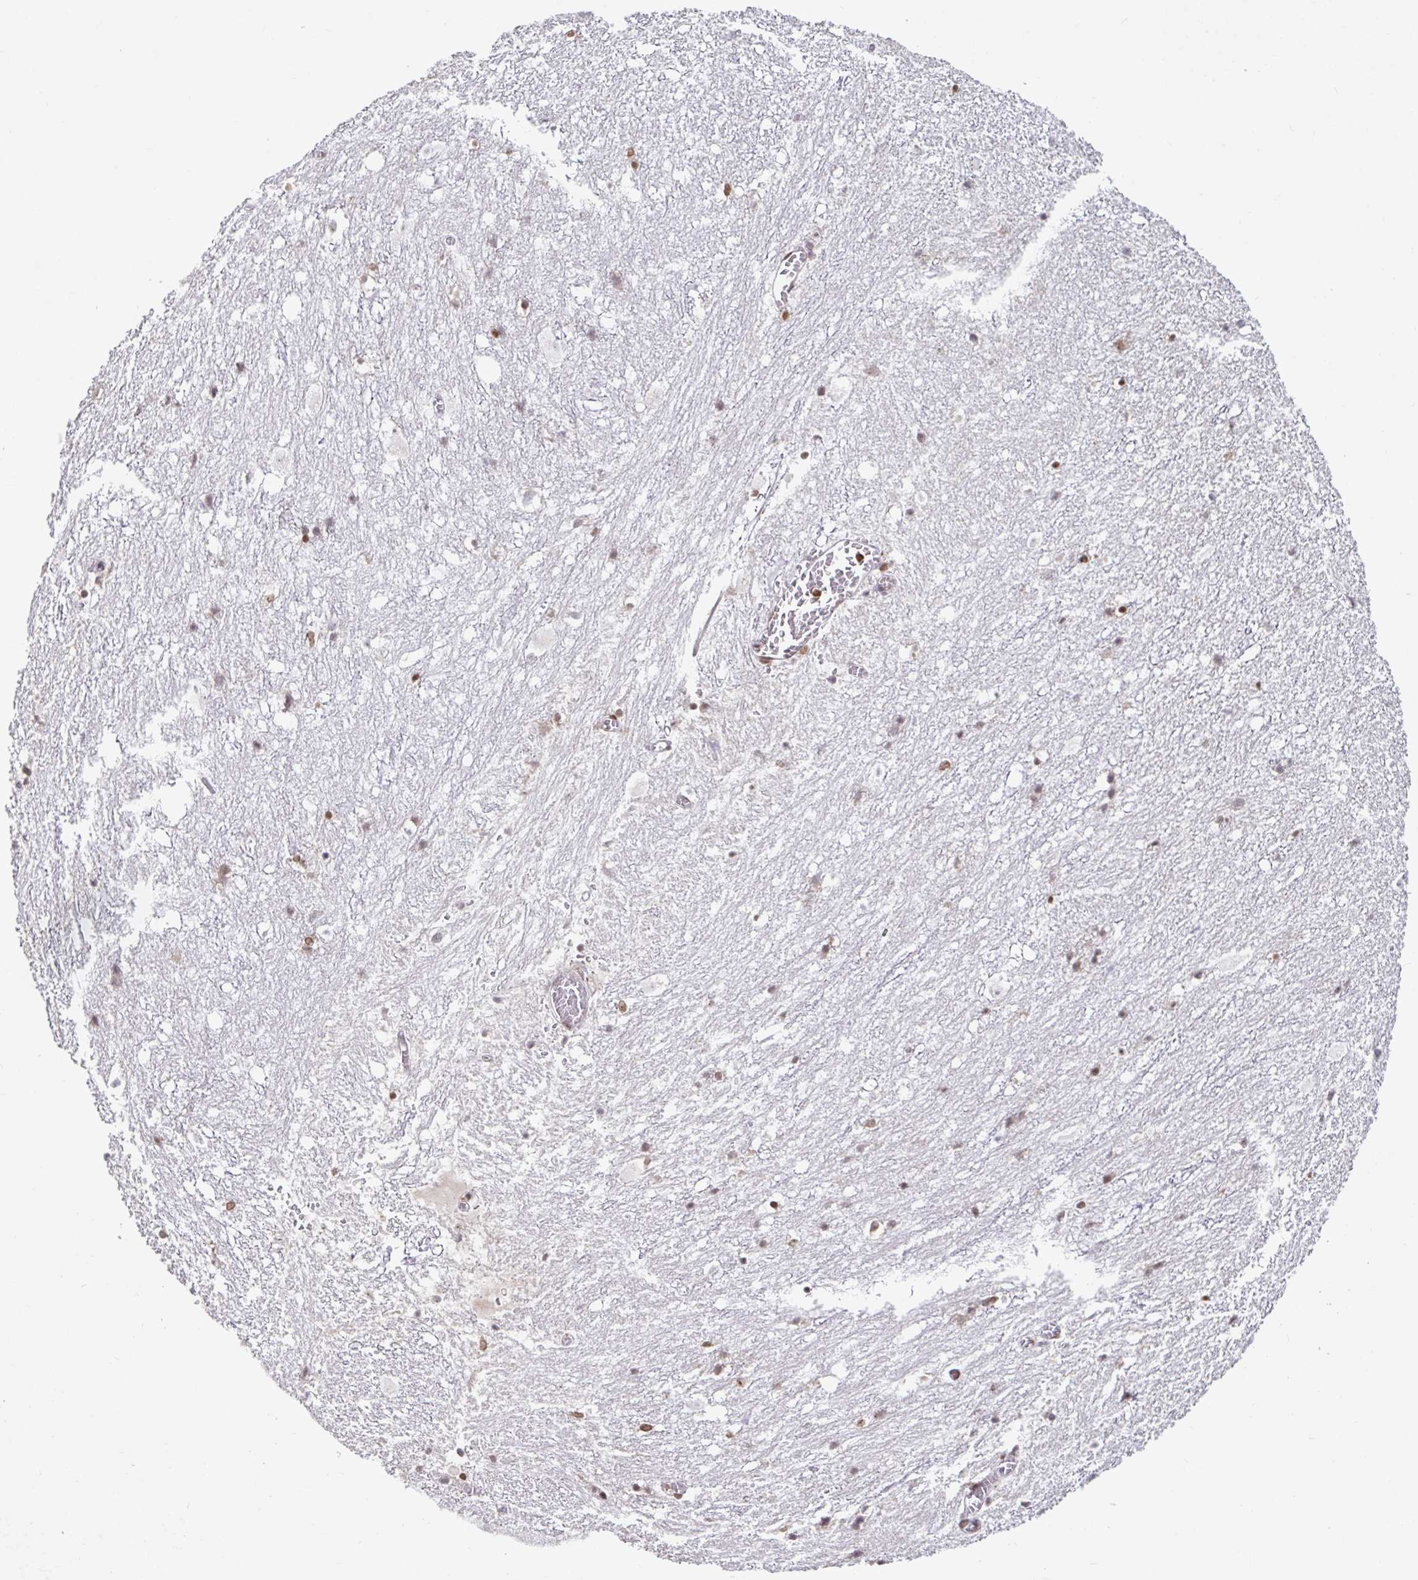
{"staining": {"intensity": "moderate", "quantity": ">75%", "location": "nuclear"}, "tissue": "hippocampus", "cell_type": "Glial cells", "image_type": "normal", "snomed": [{"axis": "morphology", "description": "Normal tissue, NOS"}, {"axis": "topography", "description": "Hippocampus"}], "caption": "Human hippocampus stained with a protein marker shows moderate staining in glial cells.", "gene": "C19orf53", "patient": {"sex": "female", "age": 52}}